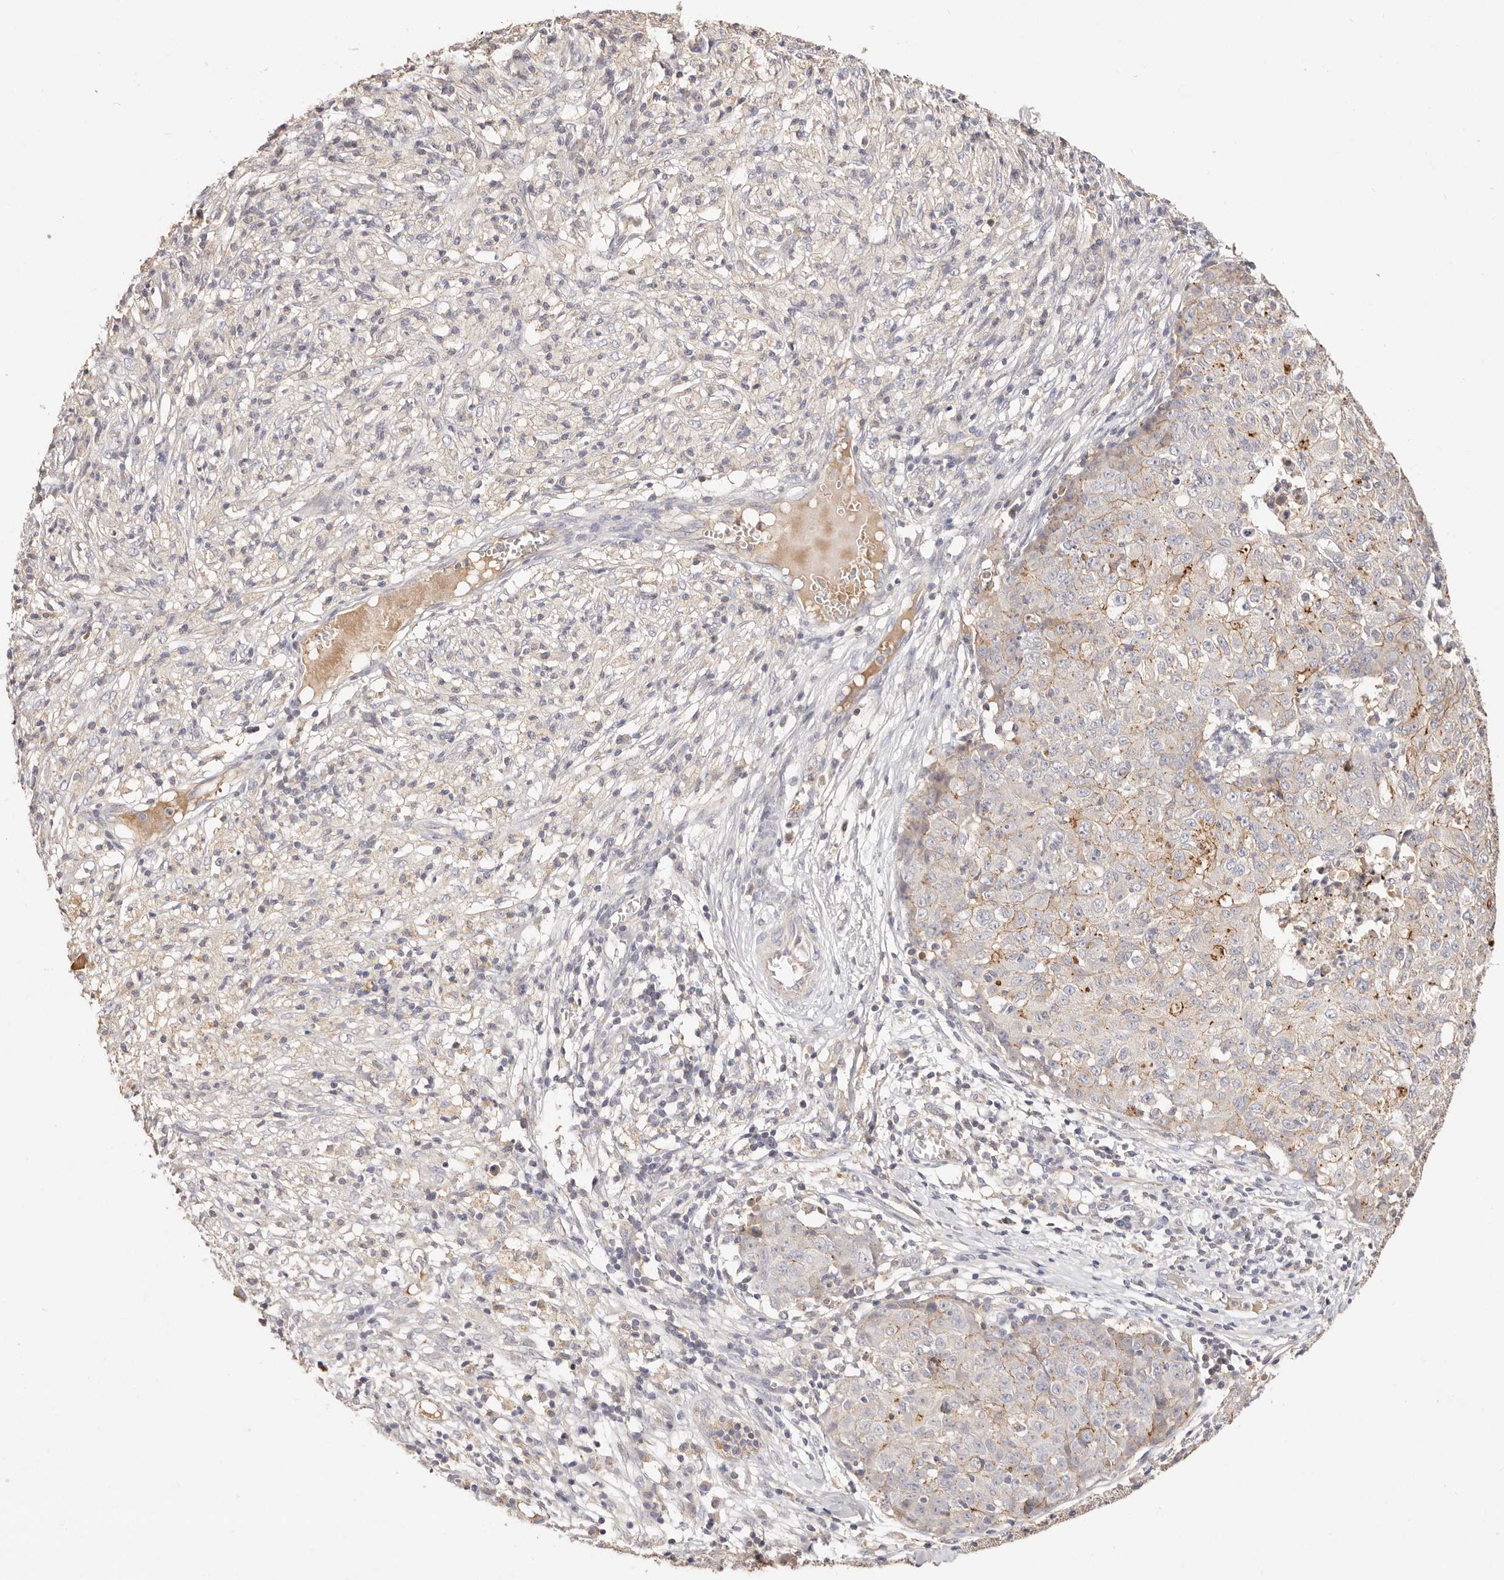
{"staining": {"intensity": "weak", "quantity": "<25%", "location": "cytoplasmic/membranous"}, "tissue": "ovarian cancer", "cell_type": "Tumor cells", "image_type": "cancer", "snomed": [{"axis": "morphology", "description": "Carcinoma, endometroid"}, {"axis": "topography", "description": "Ovary"}], "caption": "Immunohistochemistry image of neoplastic tissue: human ovarian cancer stained with DAB (3,3'-diaminobenzidine) shows no significant protein staining in tumor cells.", "gene": "CXADR", "patient": {"sex": "female", "age": 42}}